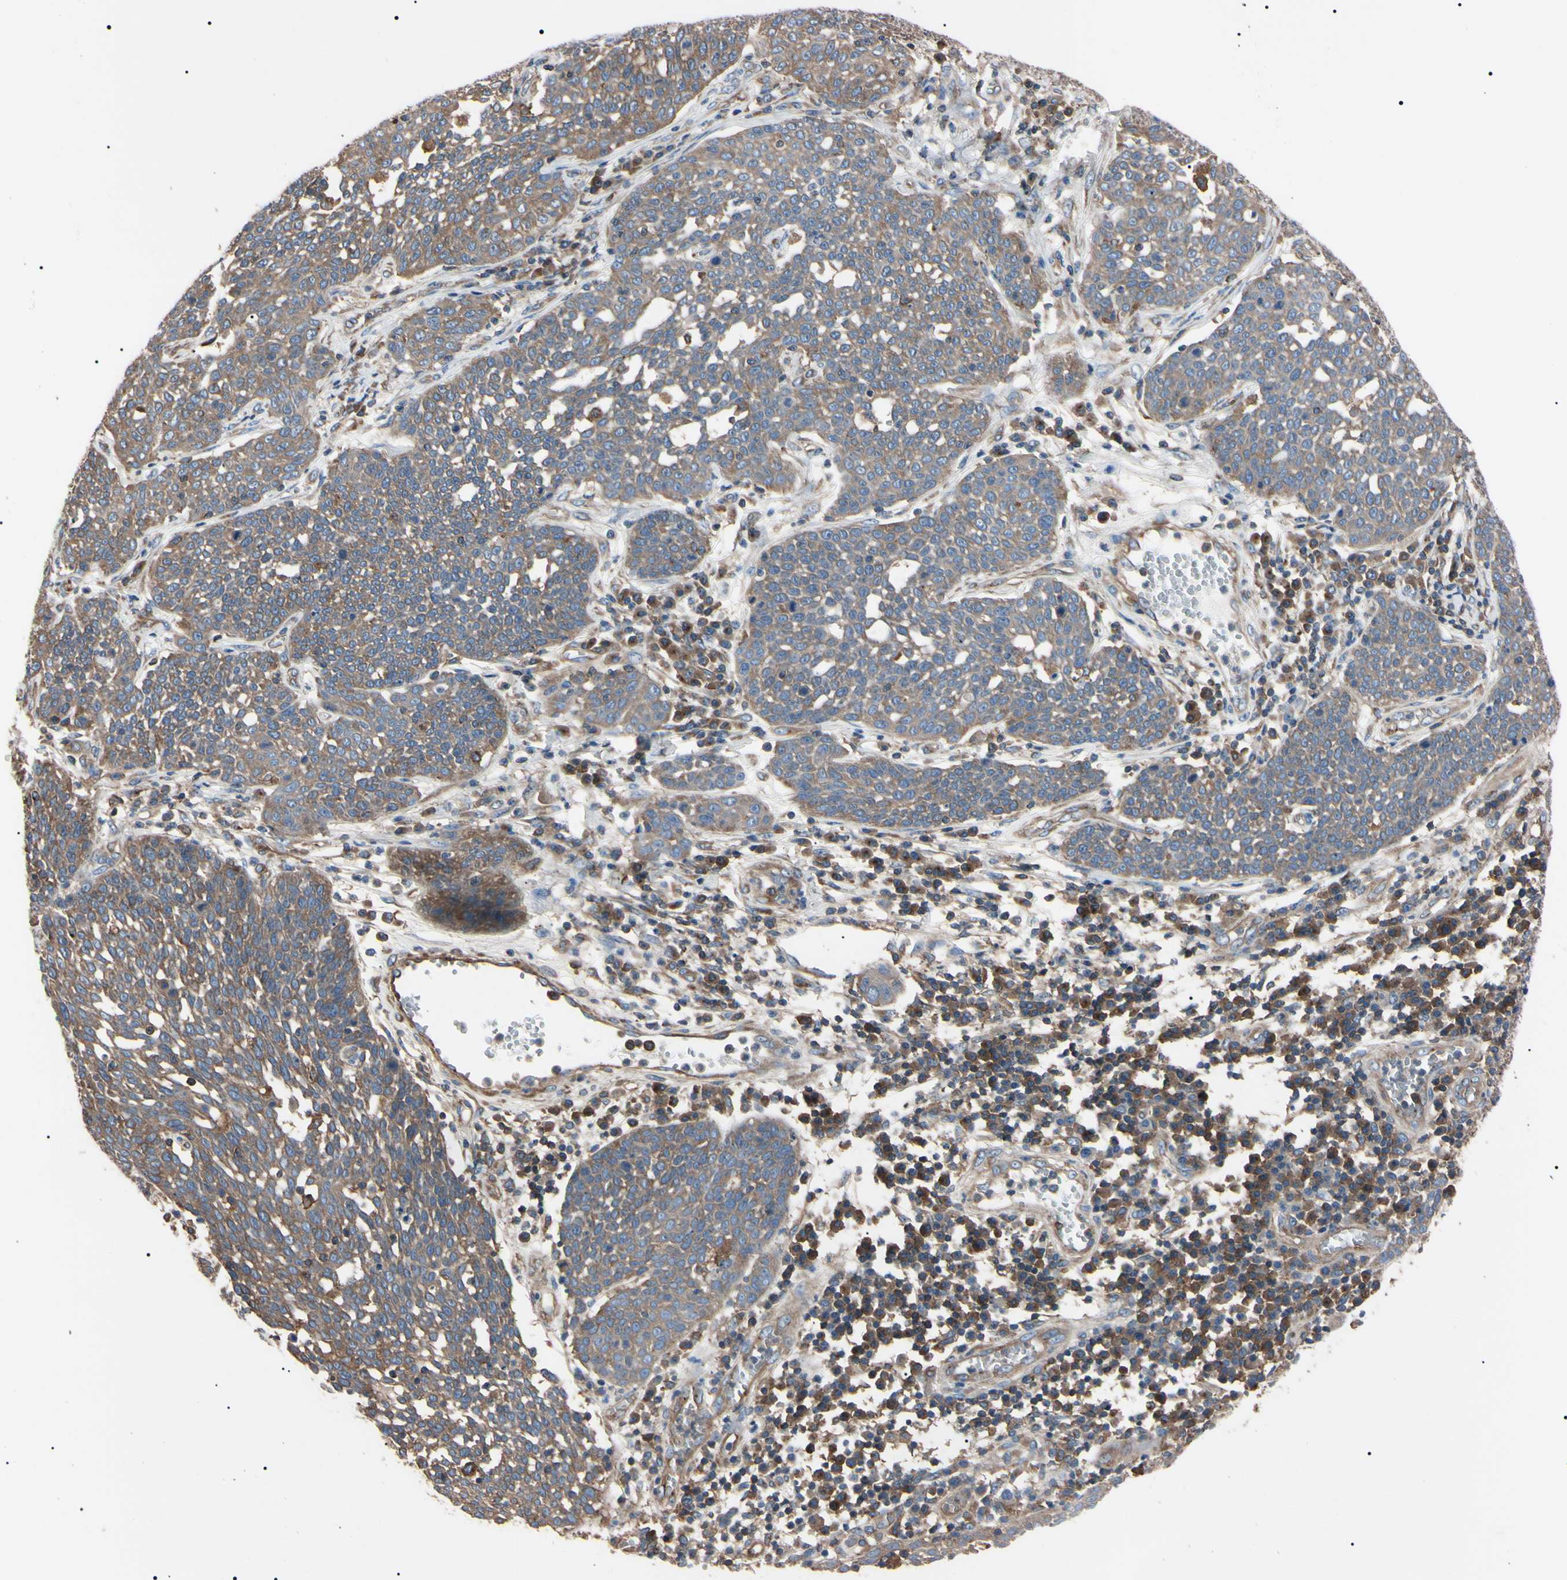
{"staining": {"intensity": "weak", "quantity": ">75%", "location": "cytoplasmic/membranous"}, "tissue": "cervical cancer", "cell_type": "Tumor cells", "image_type": "cancer", "snomed": [{"axis": "morphology", "description": "Squamous cell carcinoma, NOS"}, {"axis": "topography", "description": "Cervix"}], "caption": "Immunohistochemical staining of squamous cell carcinoma (cervical) demonstrates low levels of weak cytoplasmic/membranous protein expression in approximately >75% of tumor cells. The protein is stained brown, and the nuclei are stained in blue (DAB (3,3'-diaminobenzidine) IHC with brightfield microscopy, high magnification).", "gene": "PRKACA", "patient": {"sex": "female", "age": 34}}